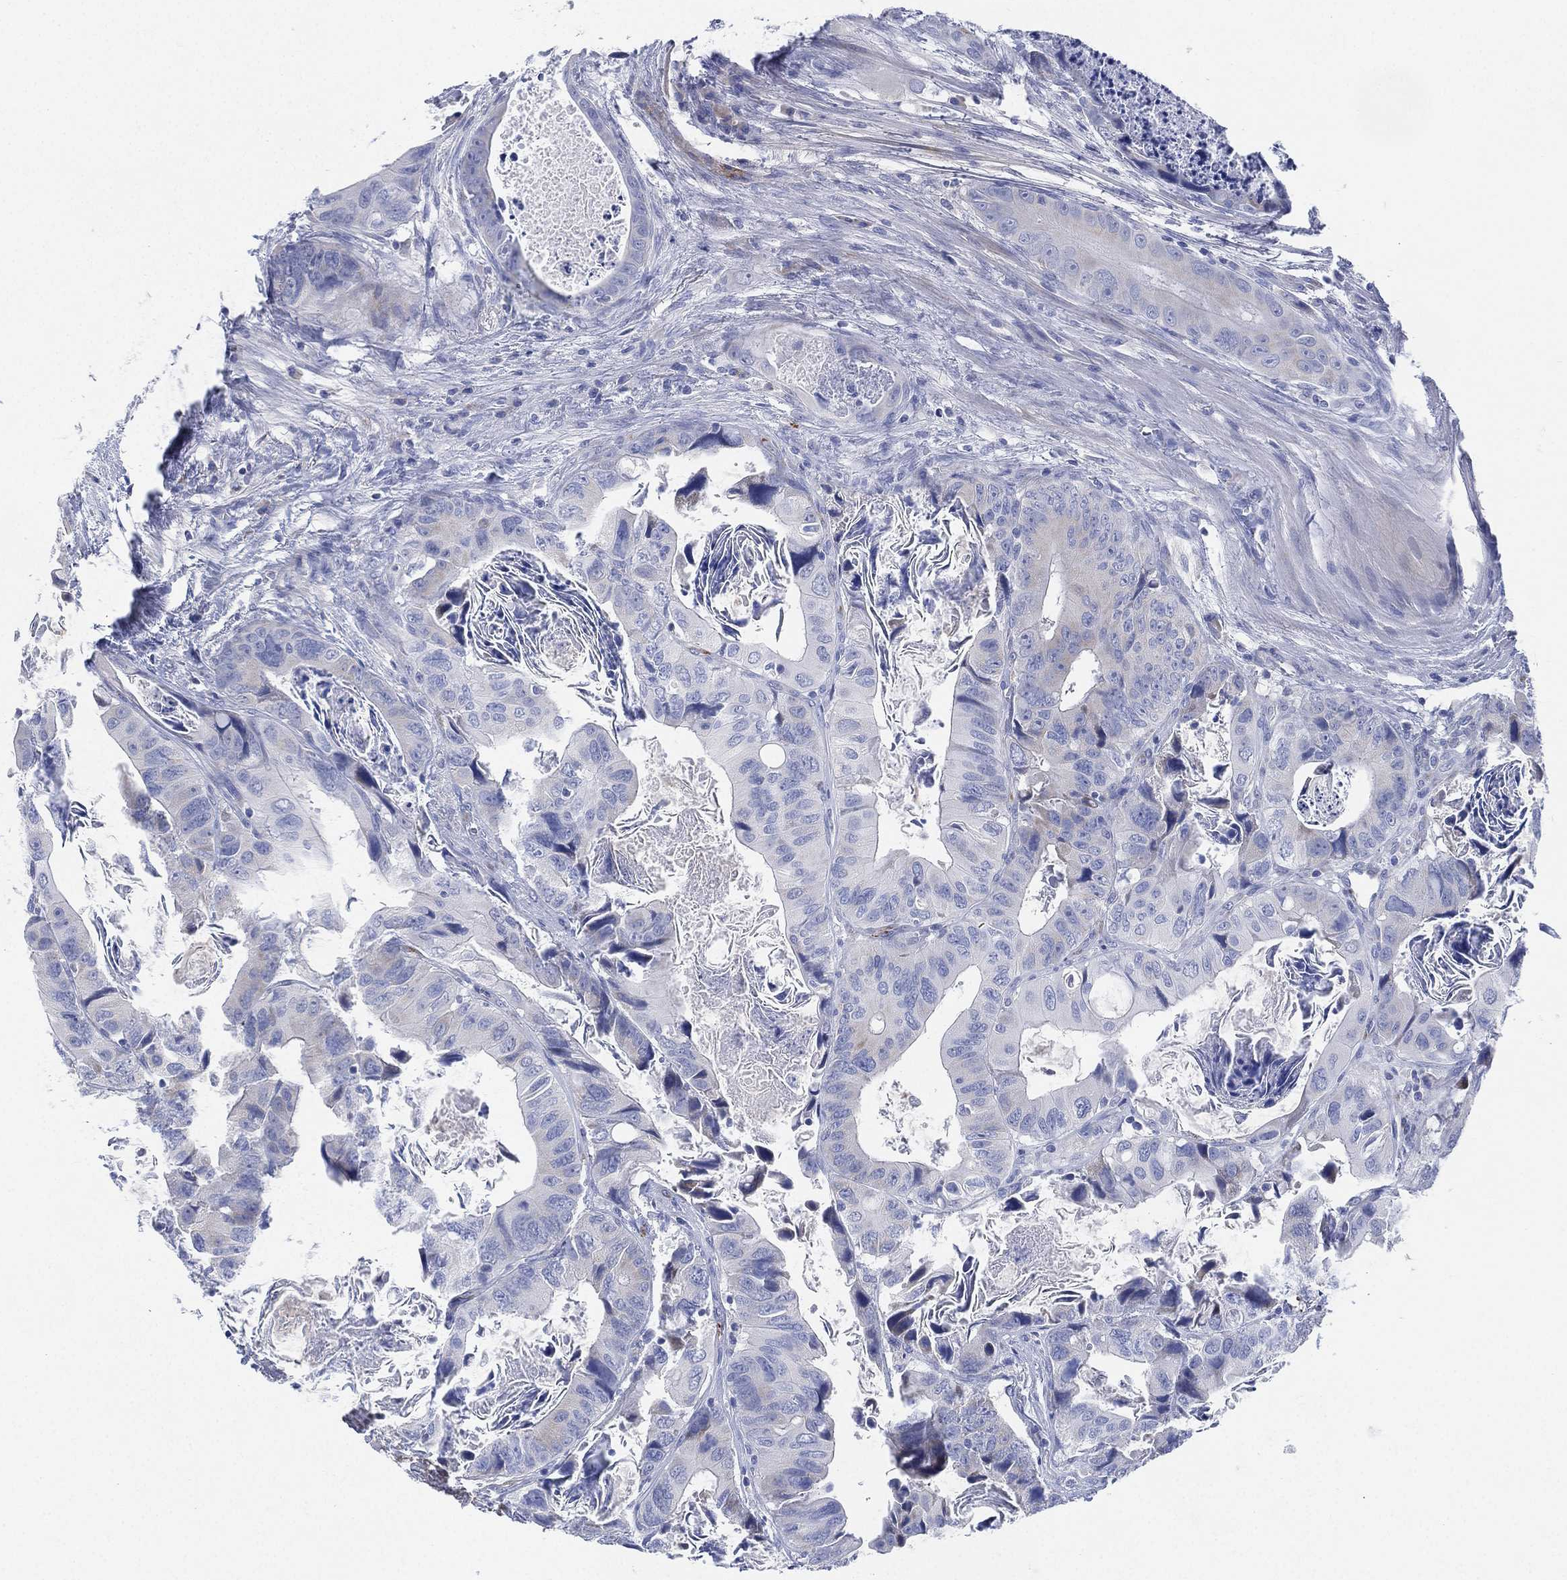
{"staining": {"intensity": "negative", "quantity": "none", "location": "none"}, "tissue": "colorectal cancer", "cell_type": "Tumor cells", "image_type": "cancer", "snomed": [{"axis": "morphology", "description": "Adenocarcinoma, NOS"}, {"axis": "topography", "description": "Rectum"}], "caption": "A histopathology image of human adenocarcinoma (colorectal) is negative for staining in tumor cells.", "gene": "ADAD2", "patient": {"sex": "male", "age": 64}}